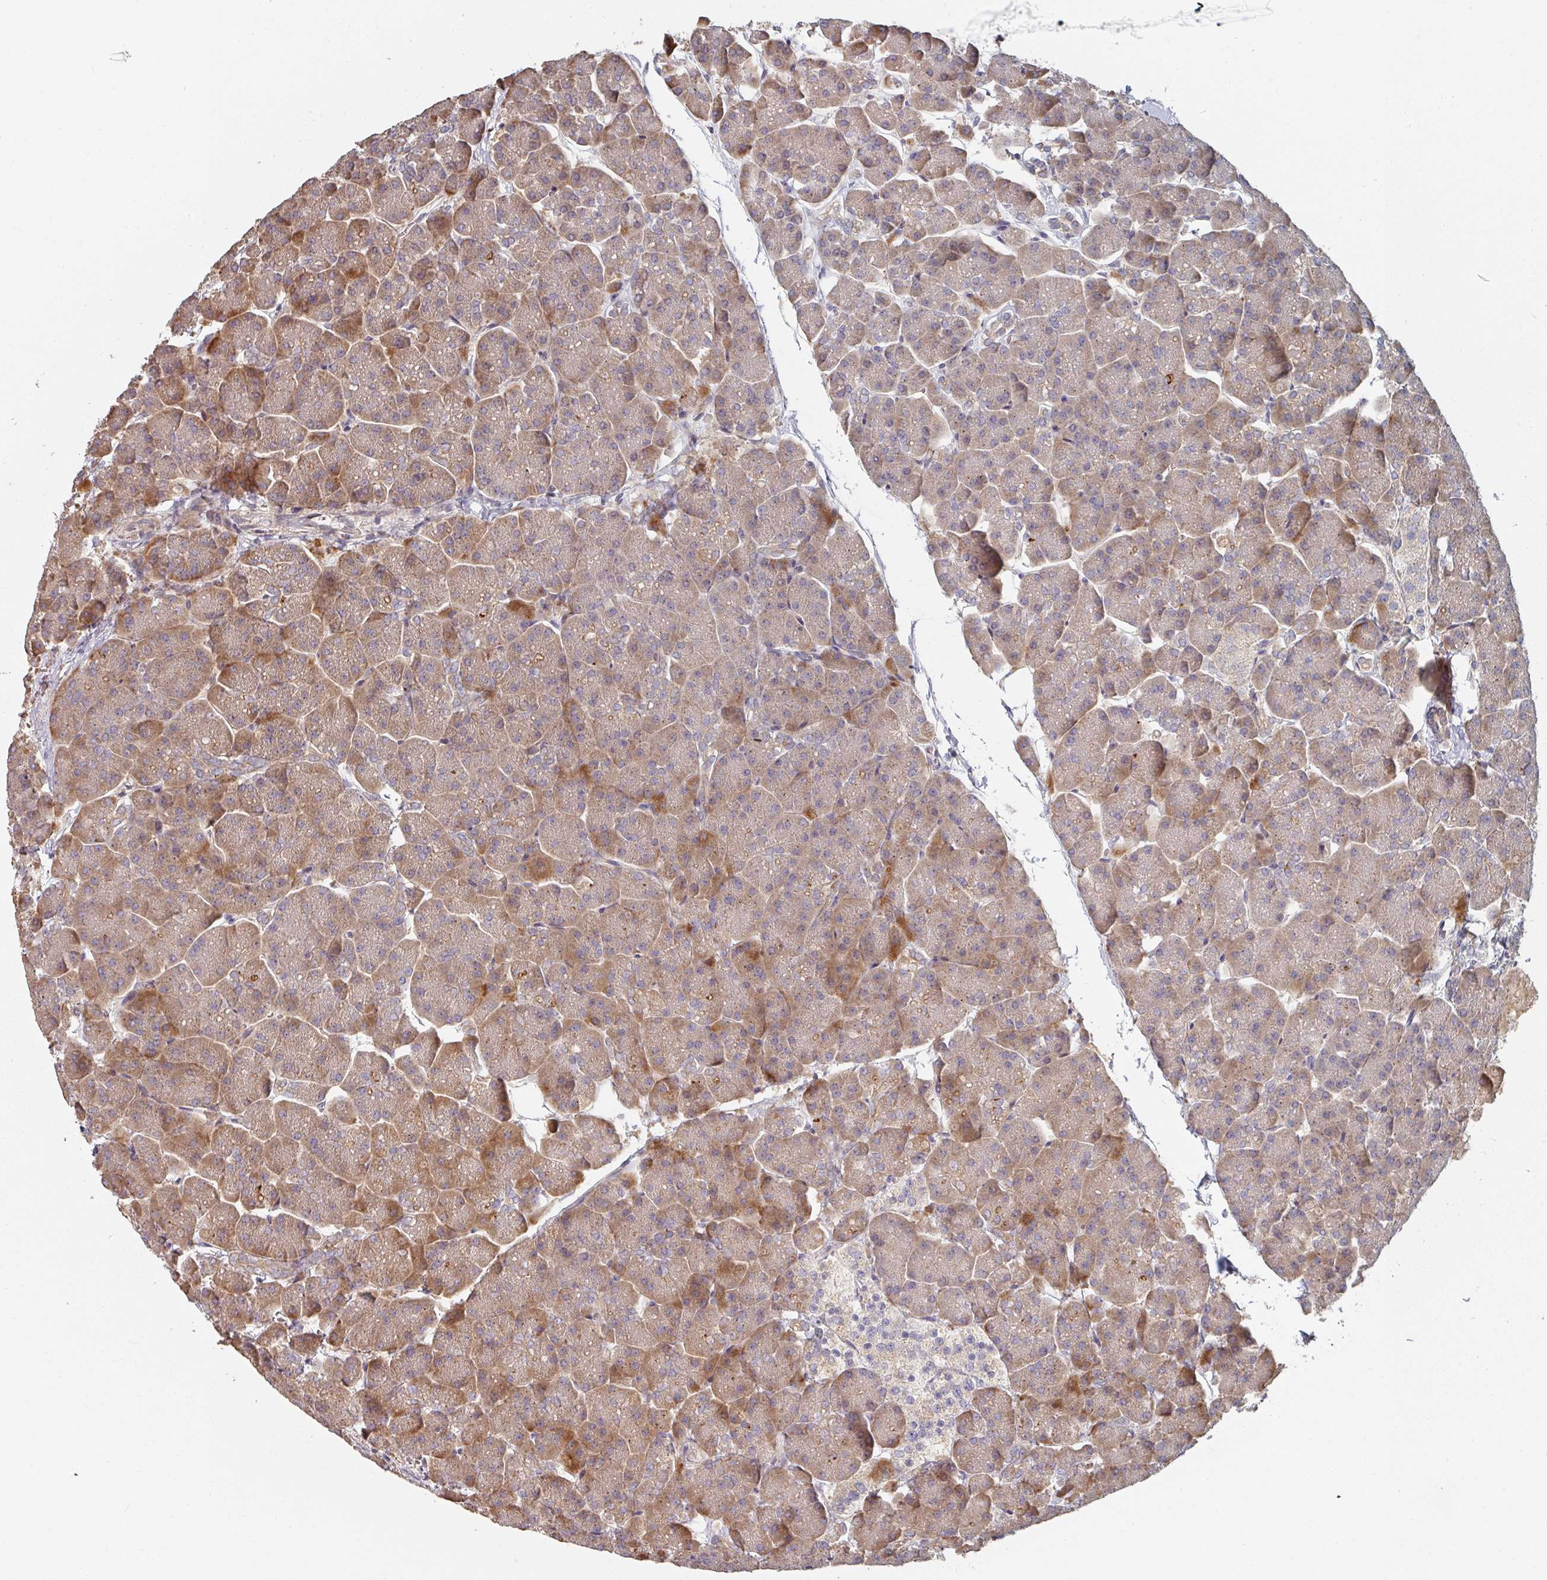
{"staining": {"intensity": "moderate", "quantity": ">75%", "location": "cytoplasmic/membranous"}, "tissue": "pancreas", "cell_type": "Exocrine glandular cells", "image_type": "normal", "snomed": [{"axis": "morphology", "description": "Normal tissue, NOS"}, {"axis": "topography", "description": "Pancreas"}, {"axis": "topography", "description": "Peripheral nerve tissue"}], "caption": "DAB (3,3'-diaminobenzidine) immunohistochemical staining of benign human pancreas displays moderate cytoplasmic/membranous protein expression in about >75% of exocrine glandular cells.", "gene": "ENSG00000249773", "patient": {"sex": "male", "age": 54}}